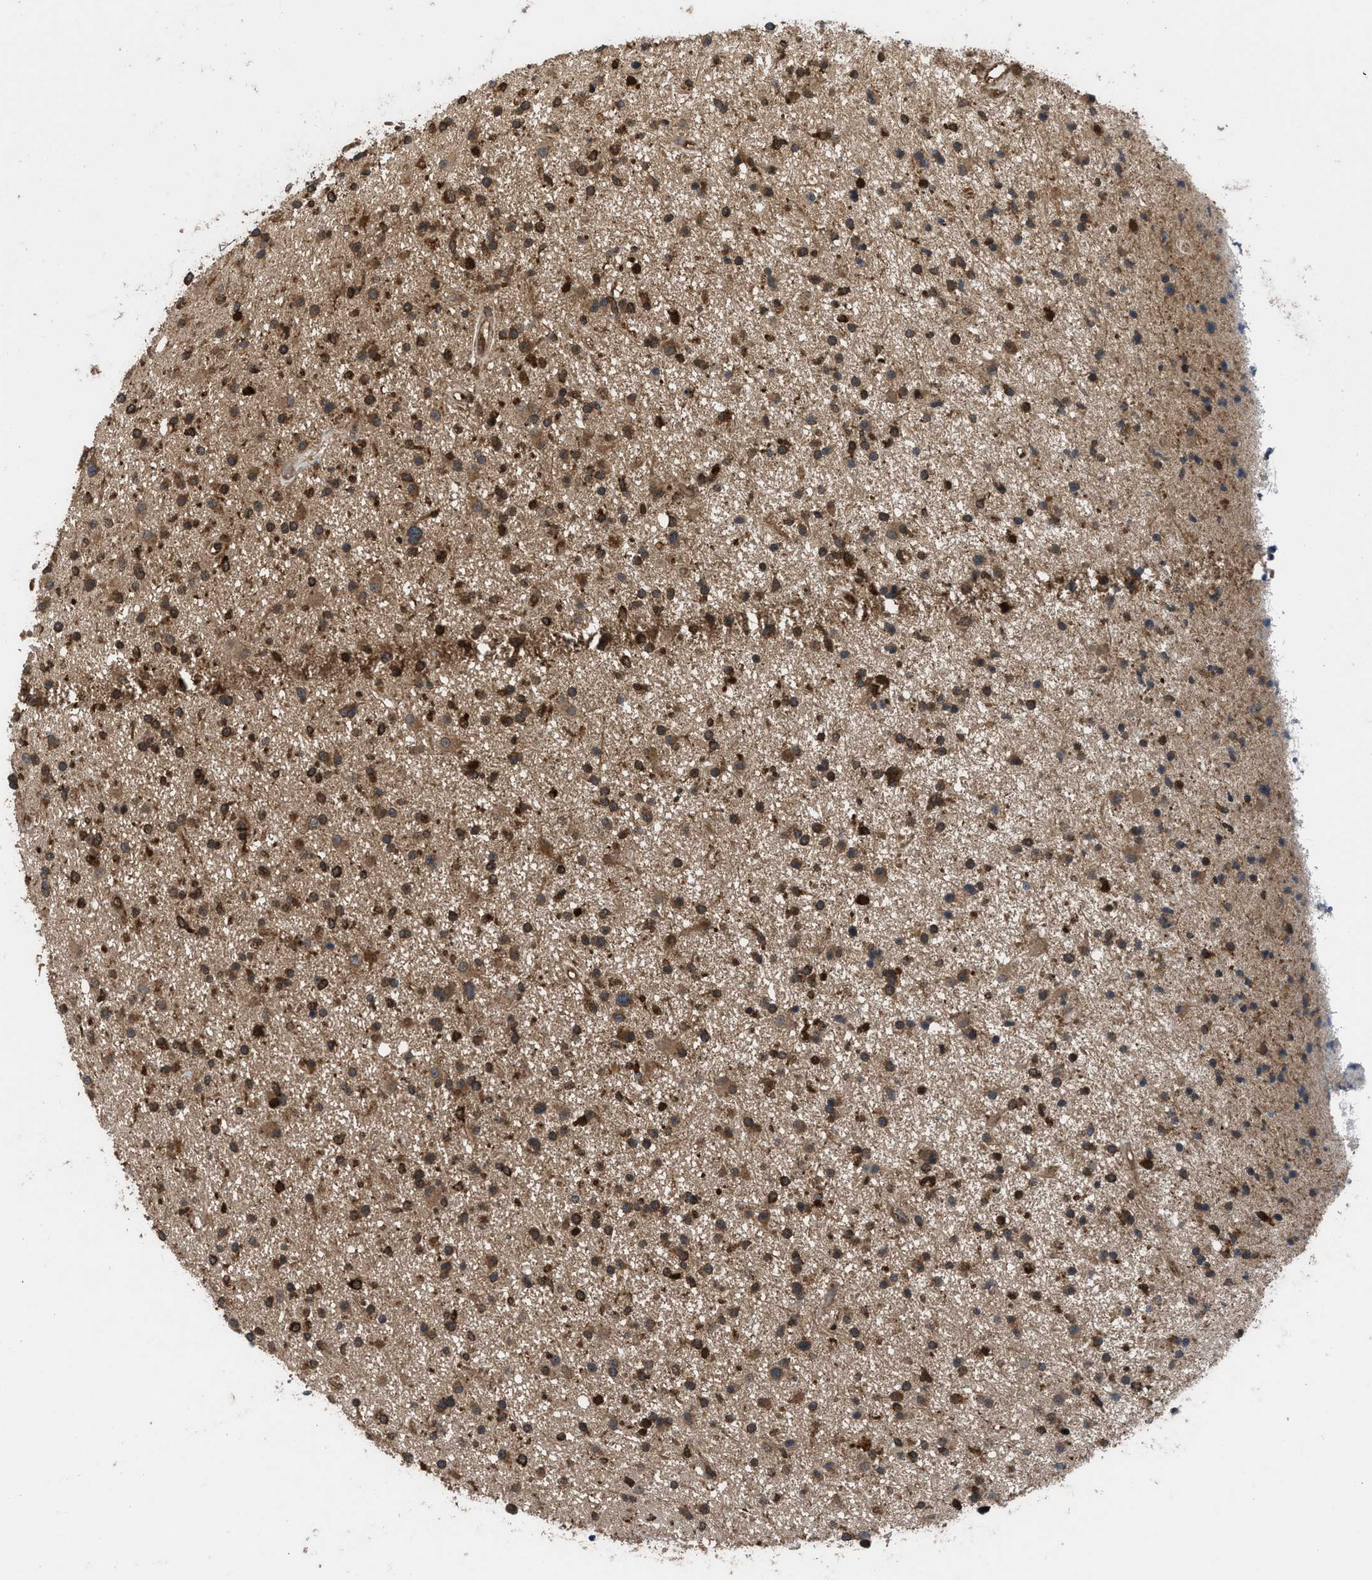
{"staining": {"intensity": "strong", "quantity": ">75%", "location": "cytoplasmic/membranous,nuclear"}, "tissue": "glioma", "cell_type": "Tumor cells", "image_type": "cancer", "snomed": [{"axis": "morphology", "description": "Glioma, malignant, High grade"}, {"axis": "topography", "description": "Brain"}], "caption": "Tumor cells show high levels of strong cytoplasmic/membranous and nuclear staining in about >75% of cells in human high-grade glioma (malignant).", "gene": "OXSR1", "patient": {"sex": "male", "age": 33}}